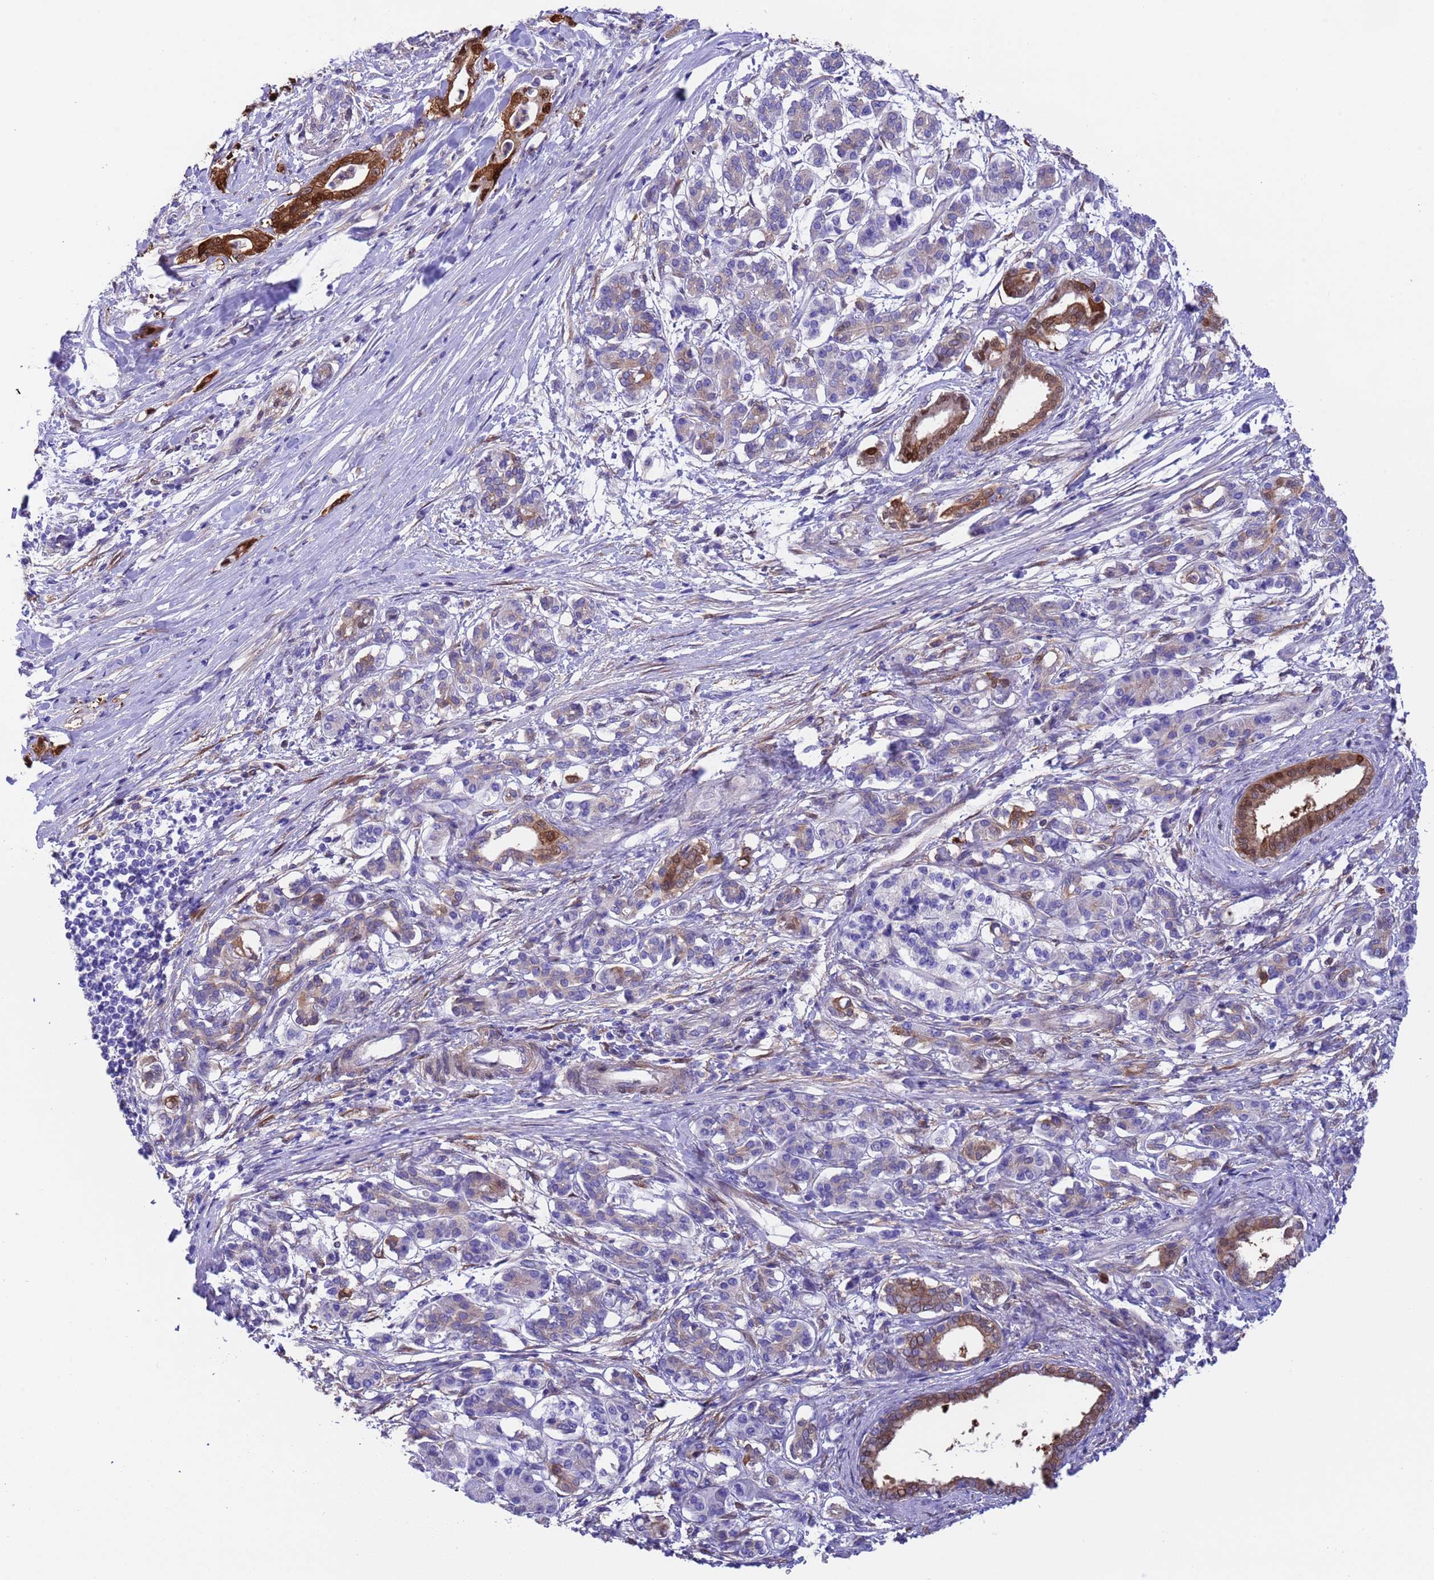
{"staining": {"intensity": "moderate", "quantity": "25%-75%", "location": "cytoplasmic/membranous,nuclear"}, "tissue": "pancreatic cancer", "cell_type": "Tumor cells", "image_type": "cancer", "snomed": [{"axis": "morphology", "description": "Adenocarcinoma, NOS"}, {"axis": "topography", "description": "Pancreas"}], "caption": "Protein expression analysis of pancreatic cancer (adenocarcinoma) demonstrates moderate cytoplasmic/membranous and nuclear positivity in about 25%-75% of tumor cells.", "gene": "C6orf47", "patient": {"sex": "female", "age": 55}}